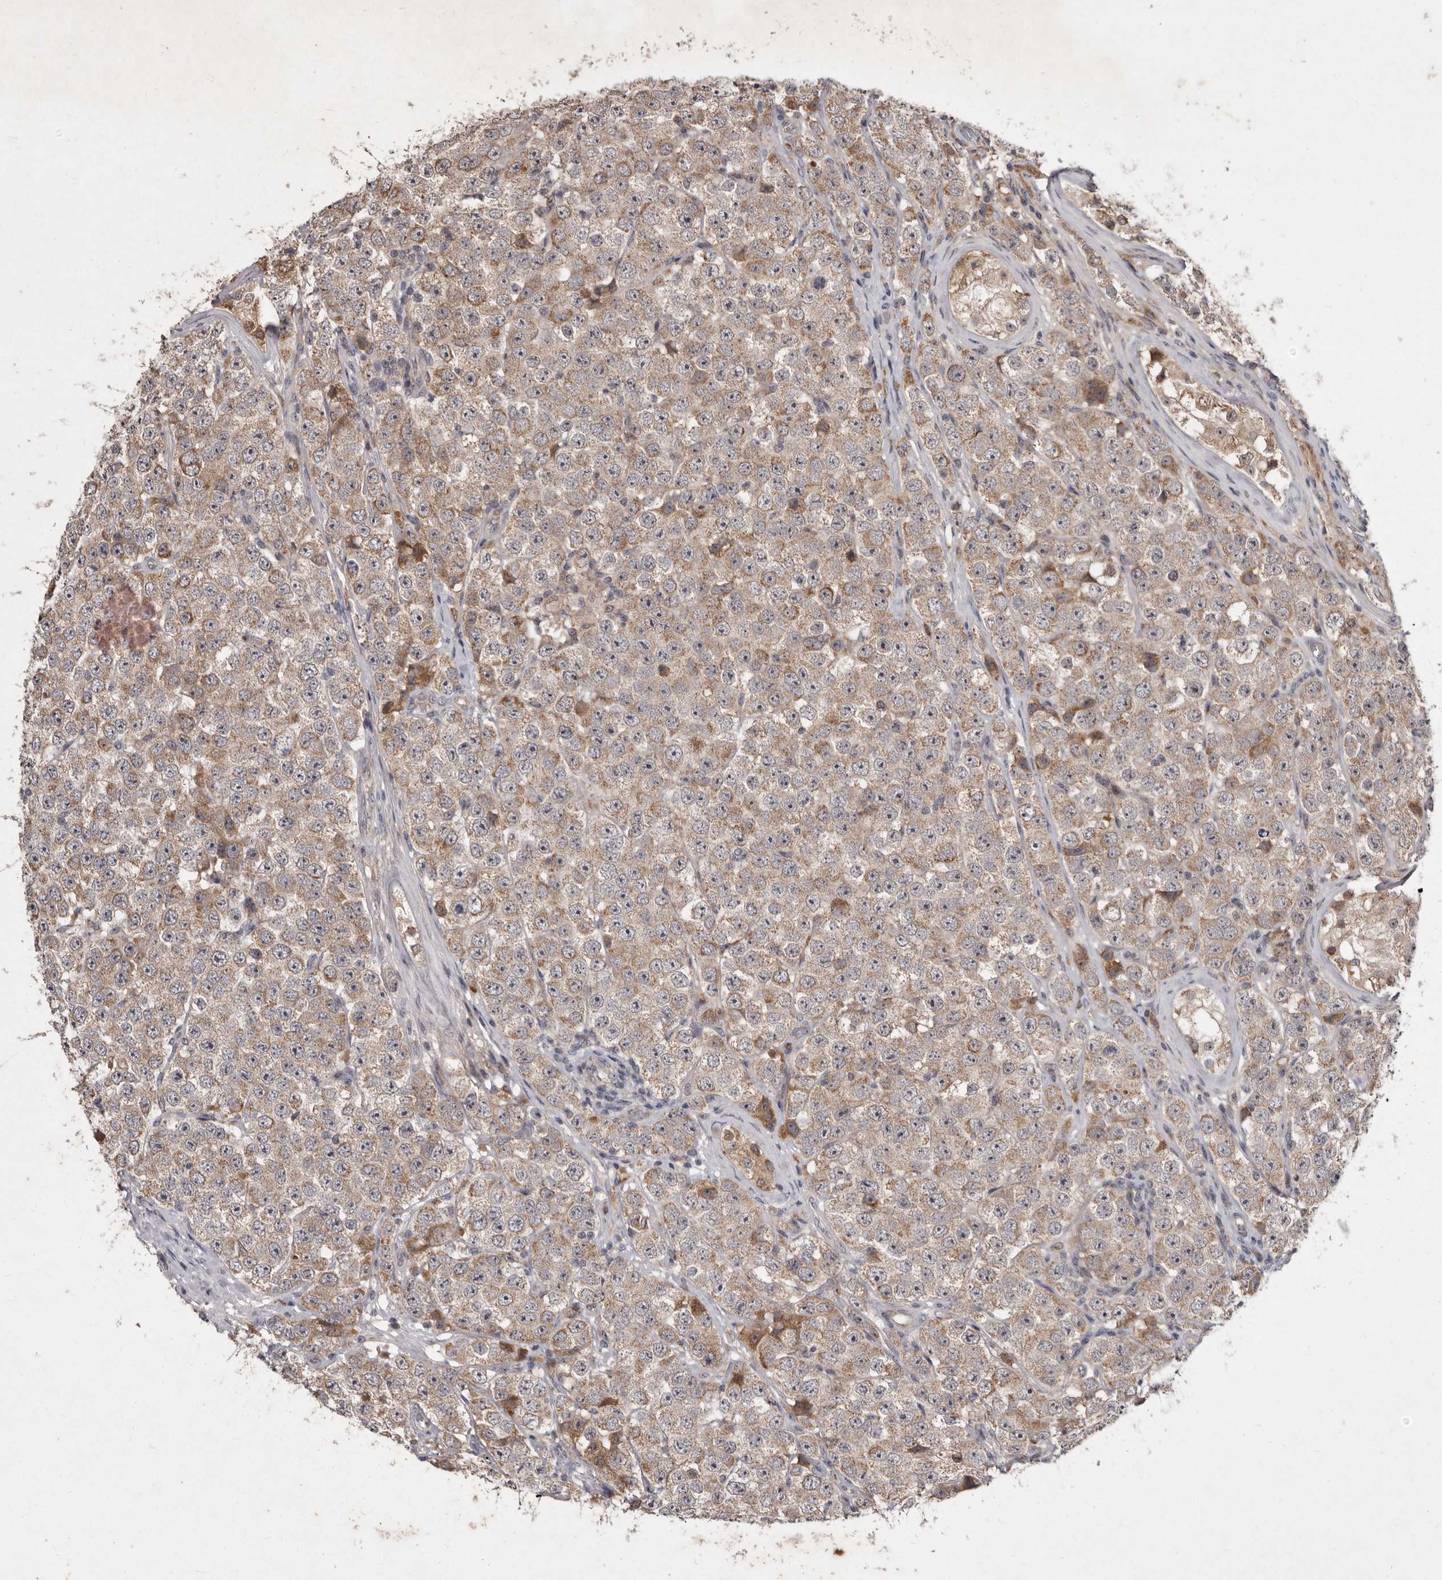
{"staining": {"intensity": "moderate", "quantity": ">75%", "location": "cytoplasmic/membranous"}, "tissue": "testis cancer", "cell_type": "Tumor cells", "image_type": "cancer", "snomed": [{"axis": "morphology", "description": "Seminoma, NOS"}, {"axis": "topography", "description": "Testis"}], "caption": "Testis cancer stained with a protein marker exhibits moderate staining in tumor cells.", "gene": "FLAD1", "patient": {"sex": "male", "age": 28}}